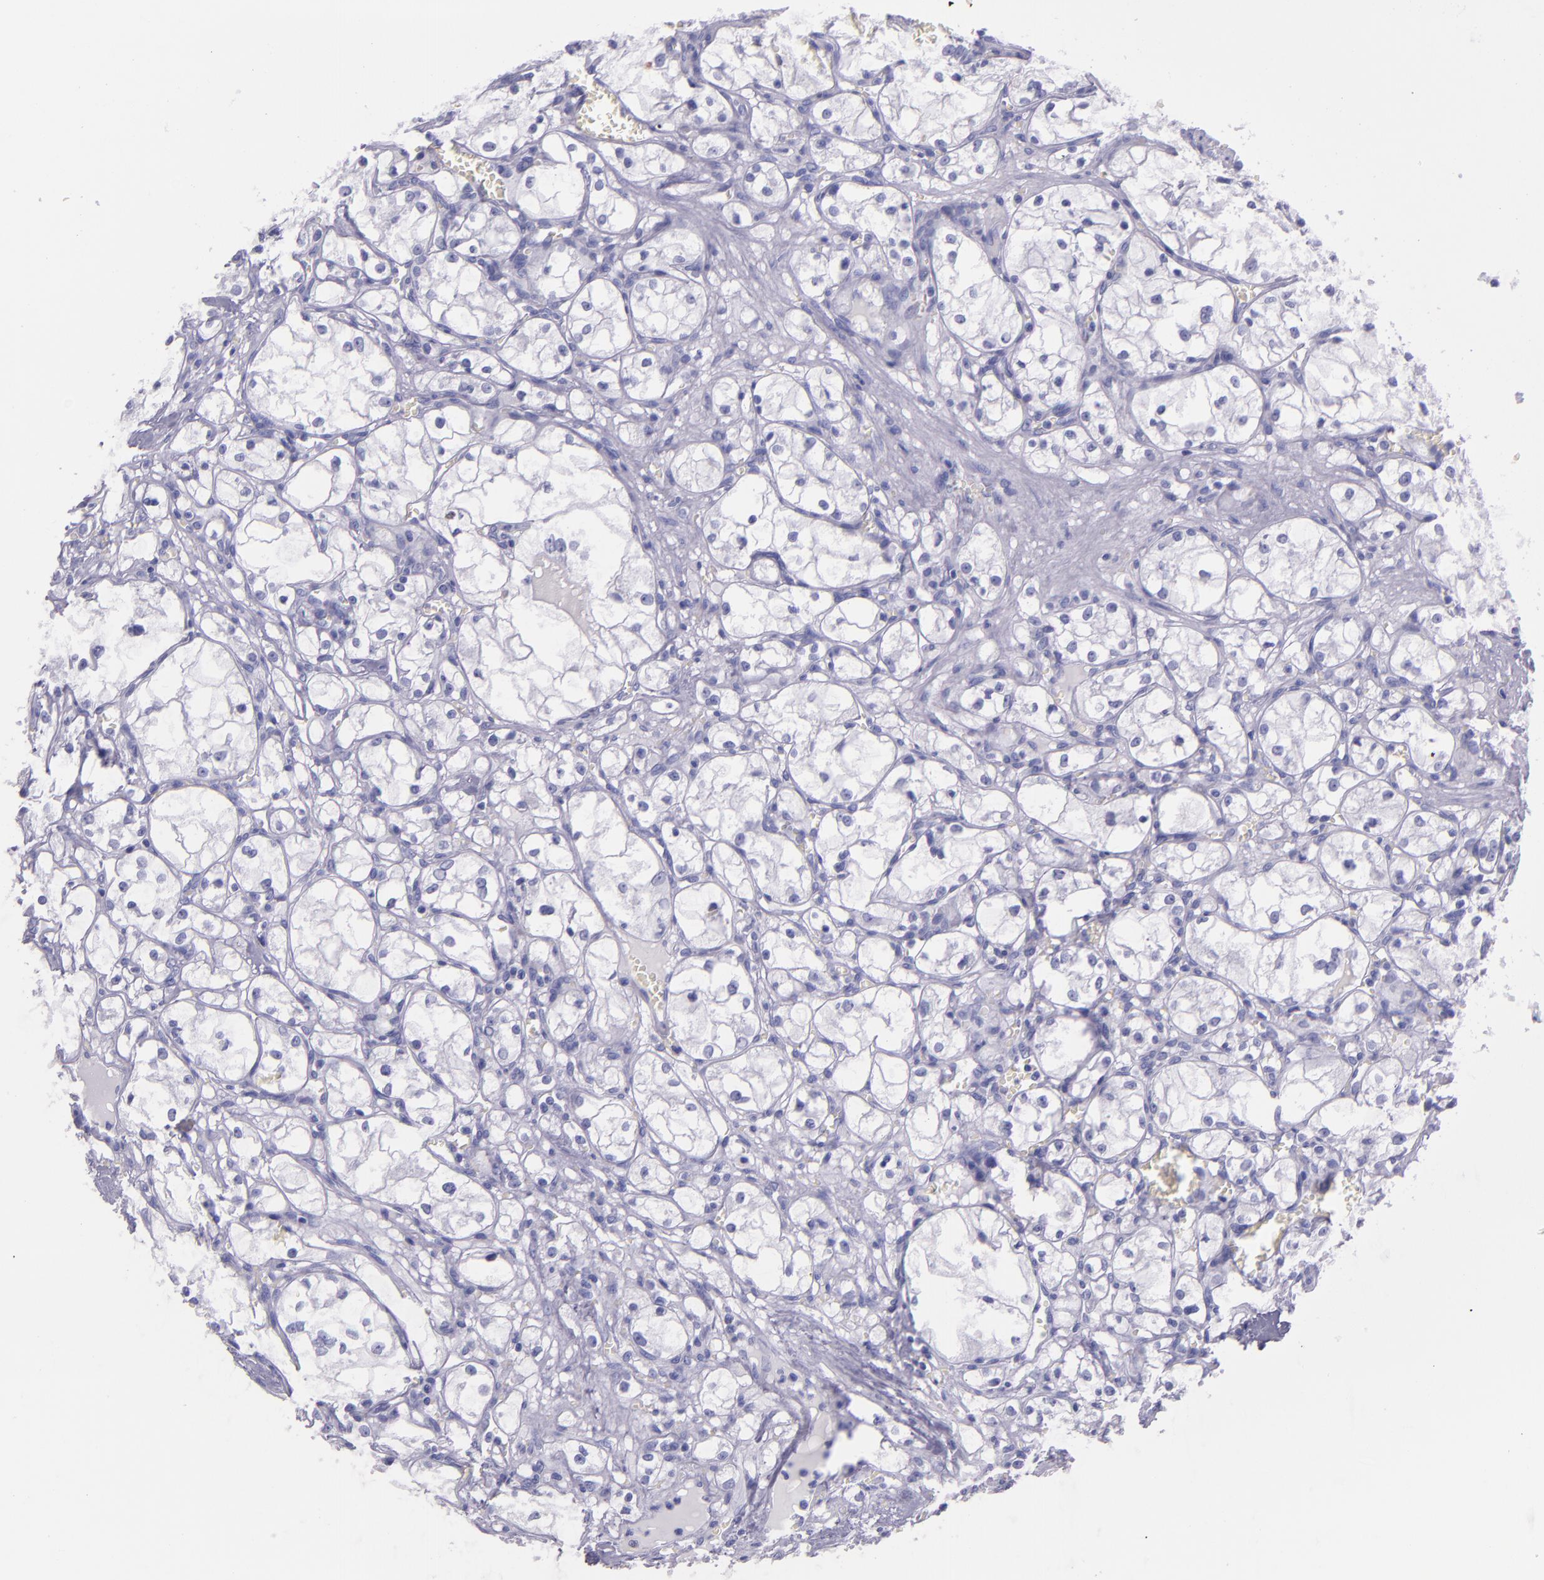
{"staining": {"intensity": "negative", "quantity": "none", "location": "none"}, "tissue": "renal cancer", "cell_type": "Tumor cells", "image_type": "cancer", "snomed": [{"axis": "morphology", "description": "Adenocarcinoma, NOS"}, {"axis": "topography", "description": "Kidney"}], "caption": "Human renal cancer stained for a protein using immunohistochemistry (IHC) shows no staining in tumor cells.", "gene": "SFTPA2", "patient": {"sex": "male", "age": 61}}